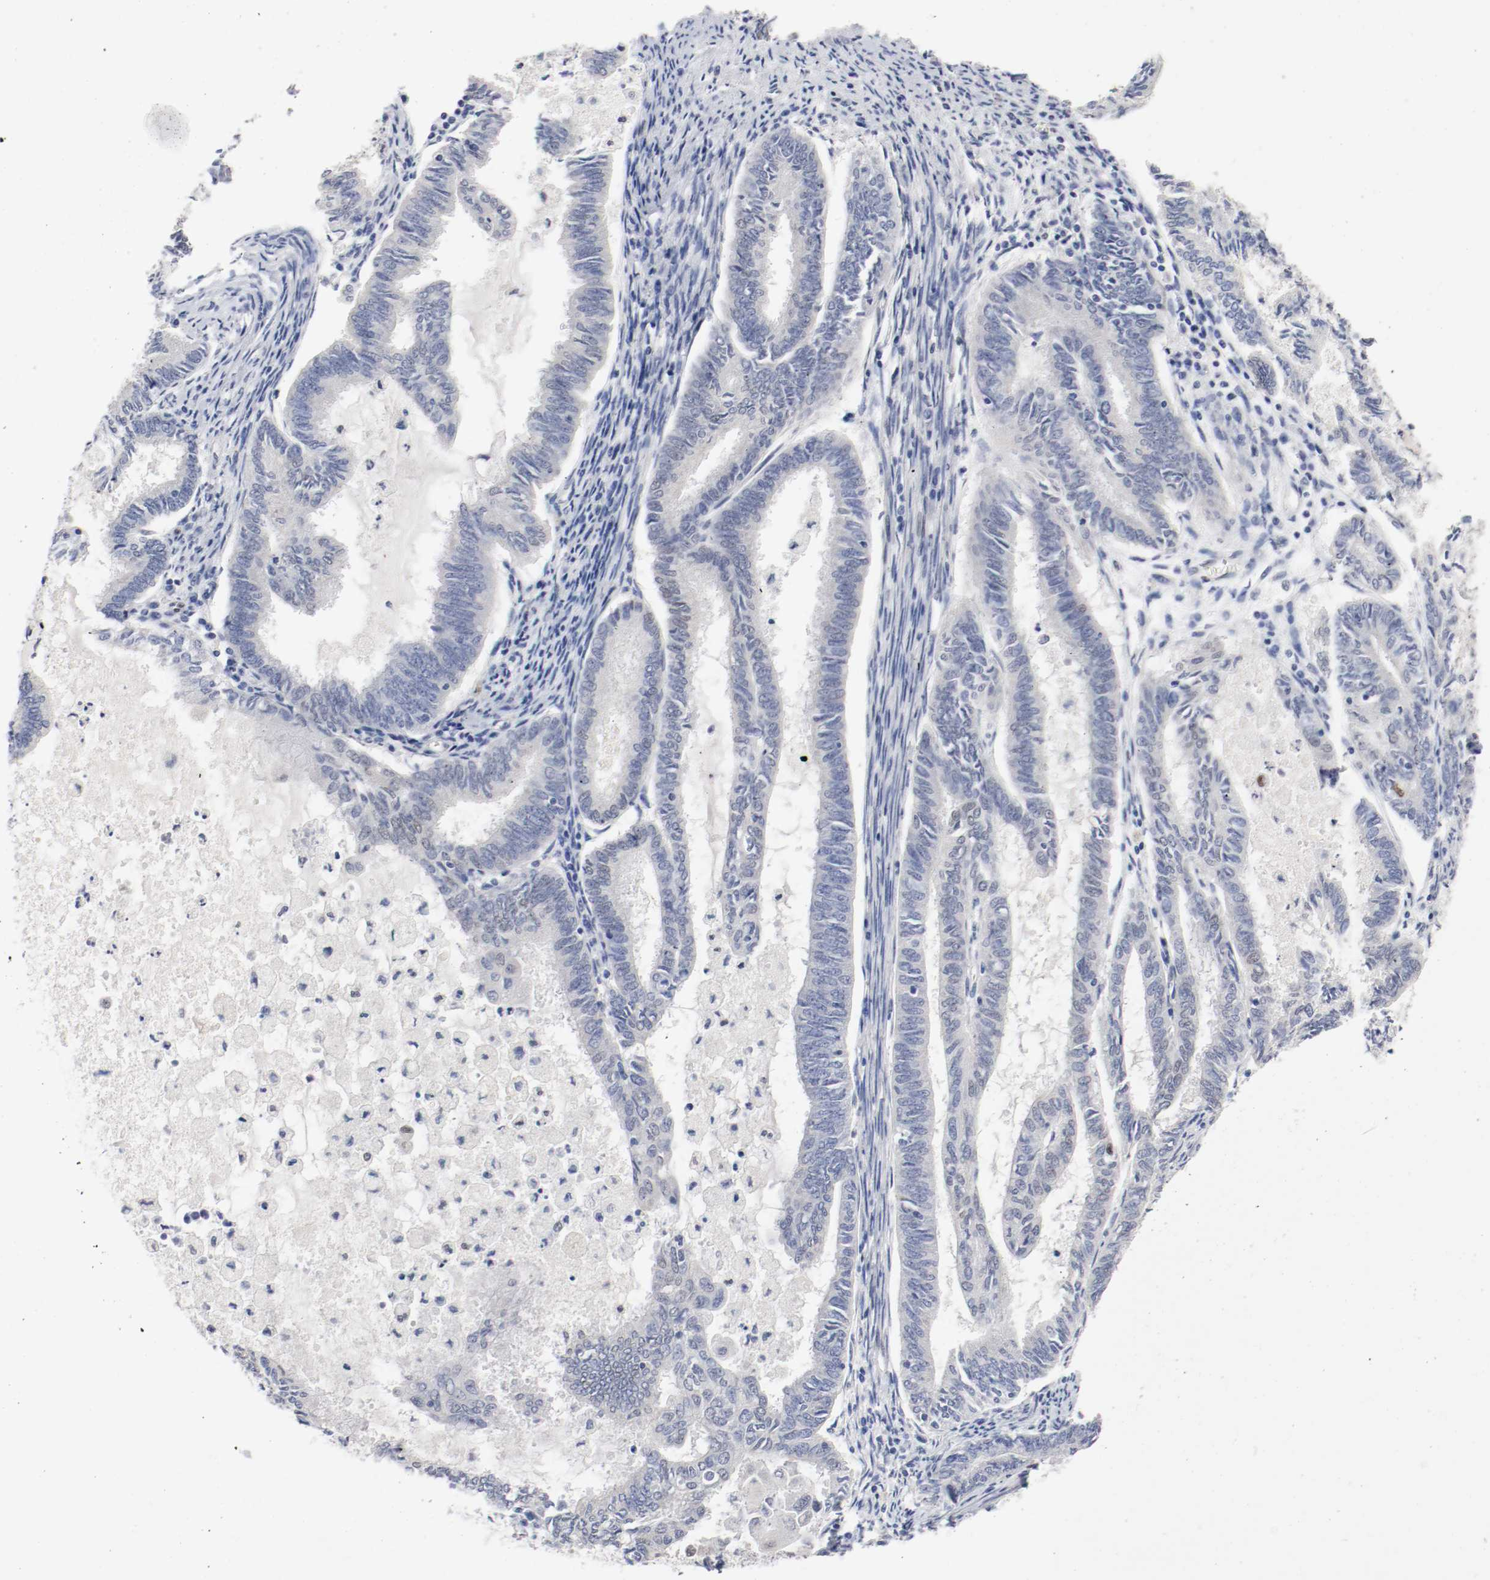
{"staining": {"intensity": "negative", "quantity": "none", "location": "none"}, "tissue": "endometrial cancer", "cell_type": "Tumor cells", "image_type": "cancer", "snomed": [{"axis": "morphology", "description": "Adenocarcinoma, NOS"}, {"axis": "topography", "description": "Endometrium"}], "caption": "Human endometrial adenocarcinoma stained for a protein using immunohistochemistry shows no expression in tumor cells.", "gene": "FOSL2", "patient": {"sex": "female", "age": 86}}